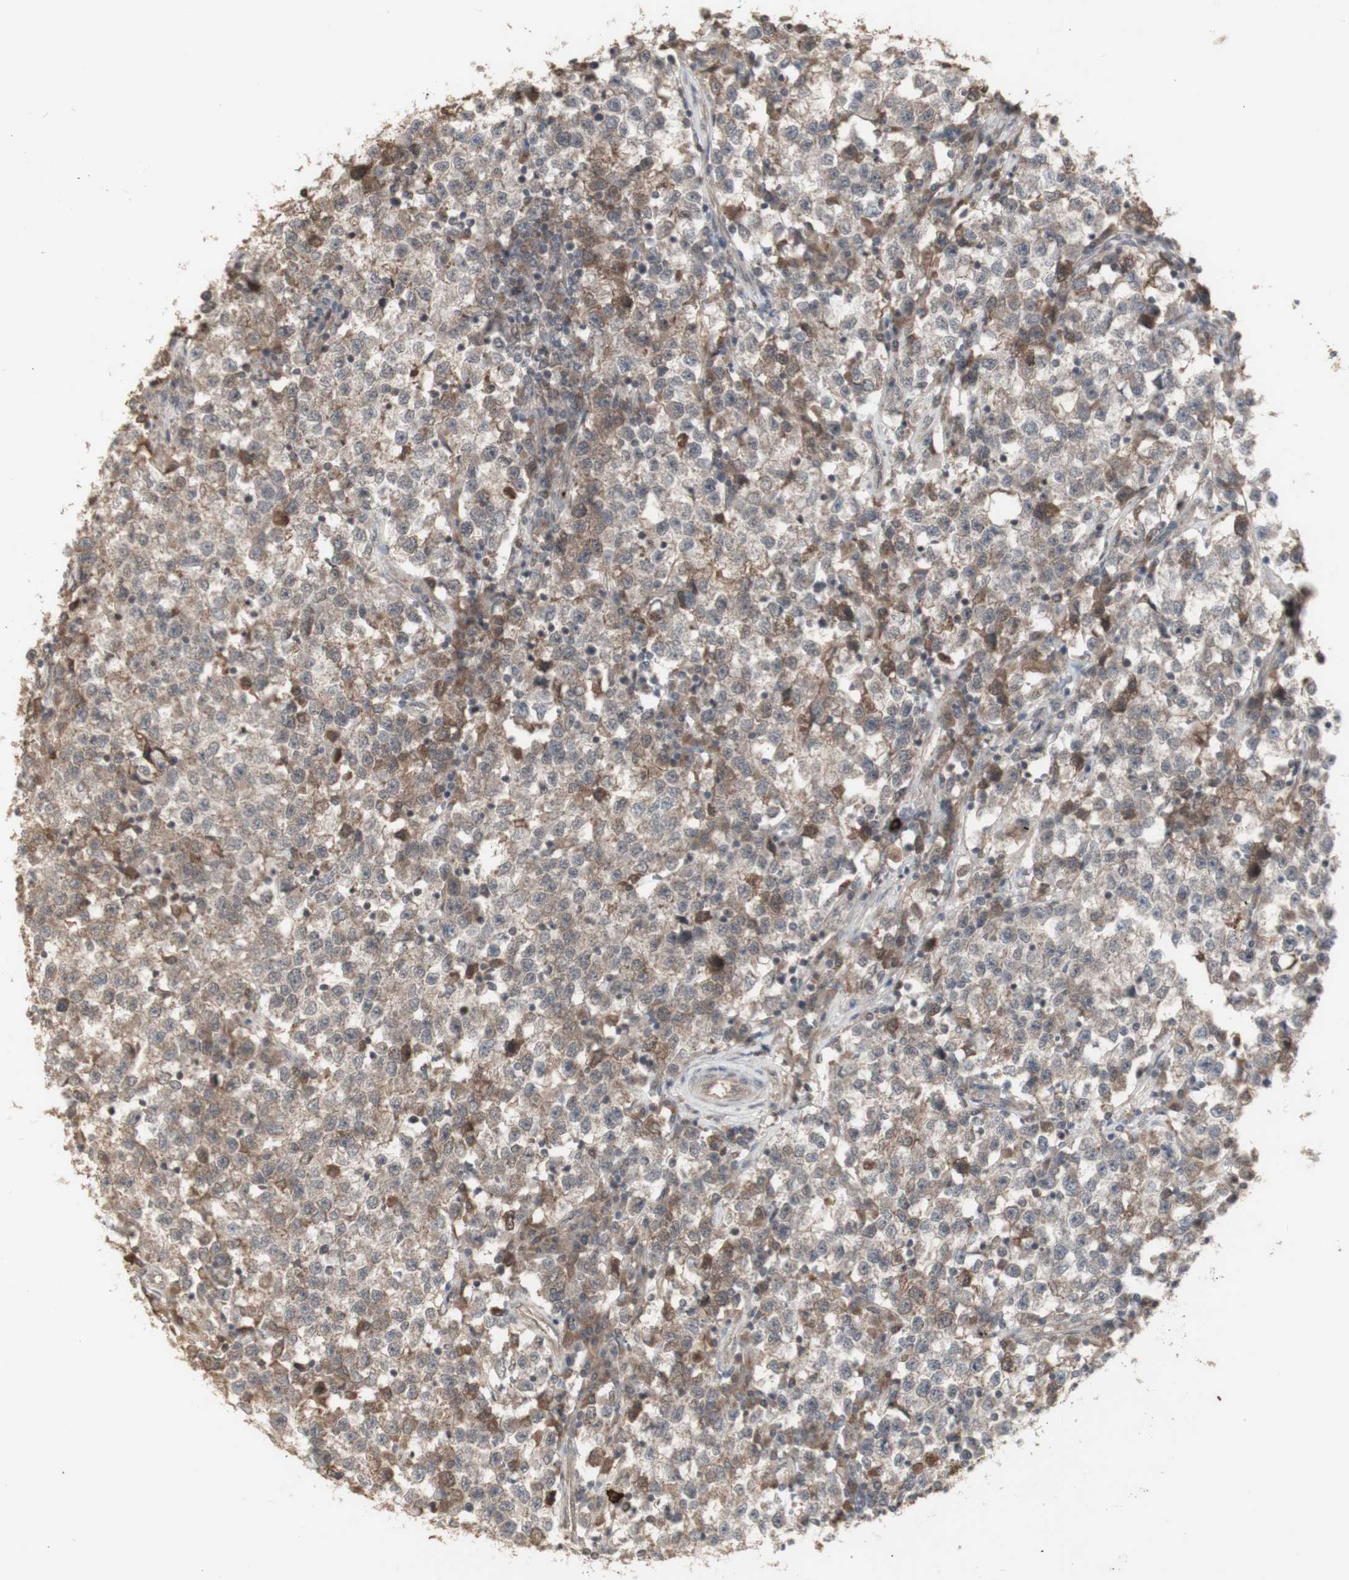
{"staining": {"intensity": "moderate", "quantity": "<25%", "location": "cytoplasmic/membranous"}, "tissue": "testis cancer", "cell_type": "Tumor cells", "image_type": "cancer", "snomed": [{"axis": "morphology", "description": "Seminoma, NOS"}, {"axis": "topography", "description": "Testis"}], "caption": "A micrograph showing moderate cytoplasmic/membranous positivity in about <25% of tumor cells in seminoma (testis), as visualized by brown immunohistochemical staining.", "gene": "ALOX12", "patient": {"sex": "male", "age": 22}}